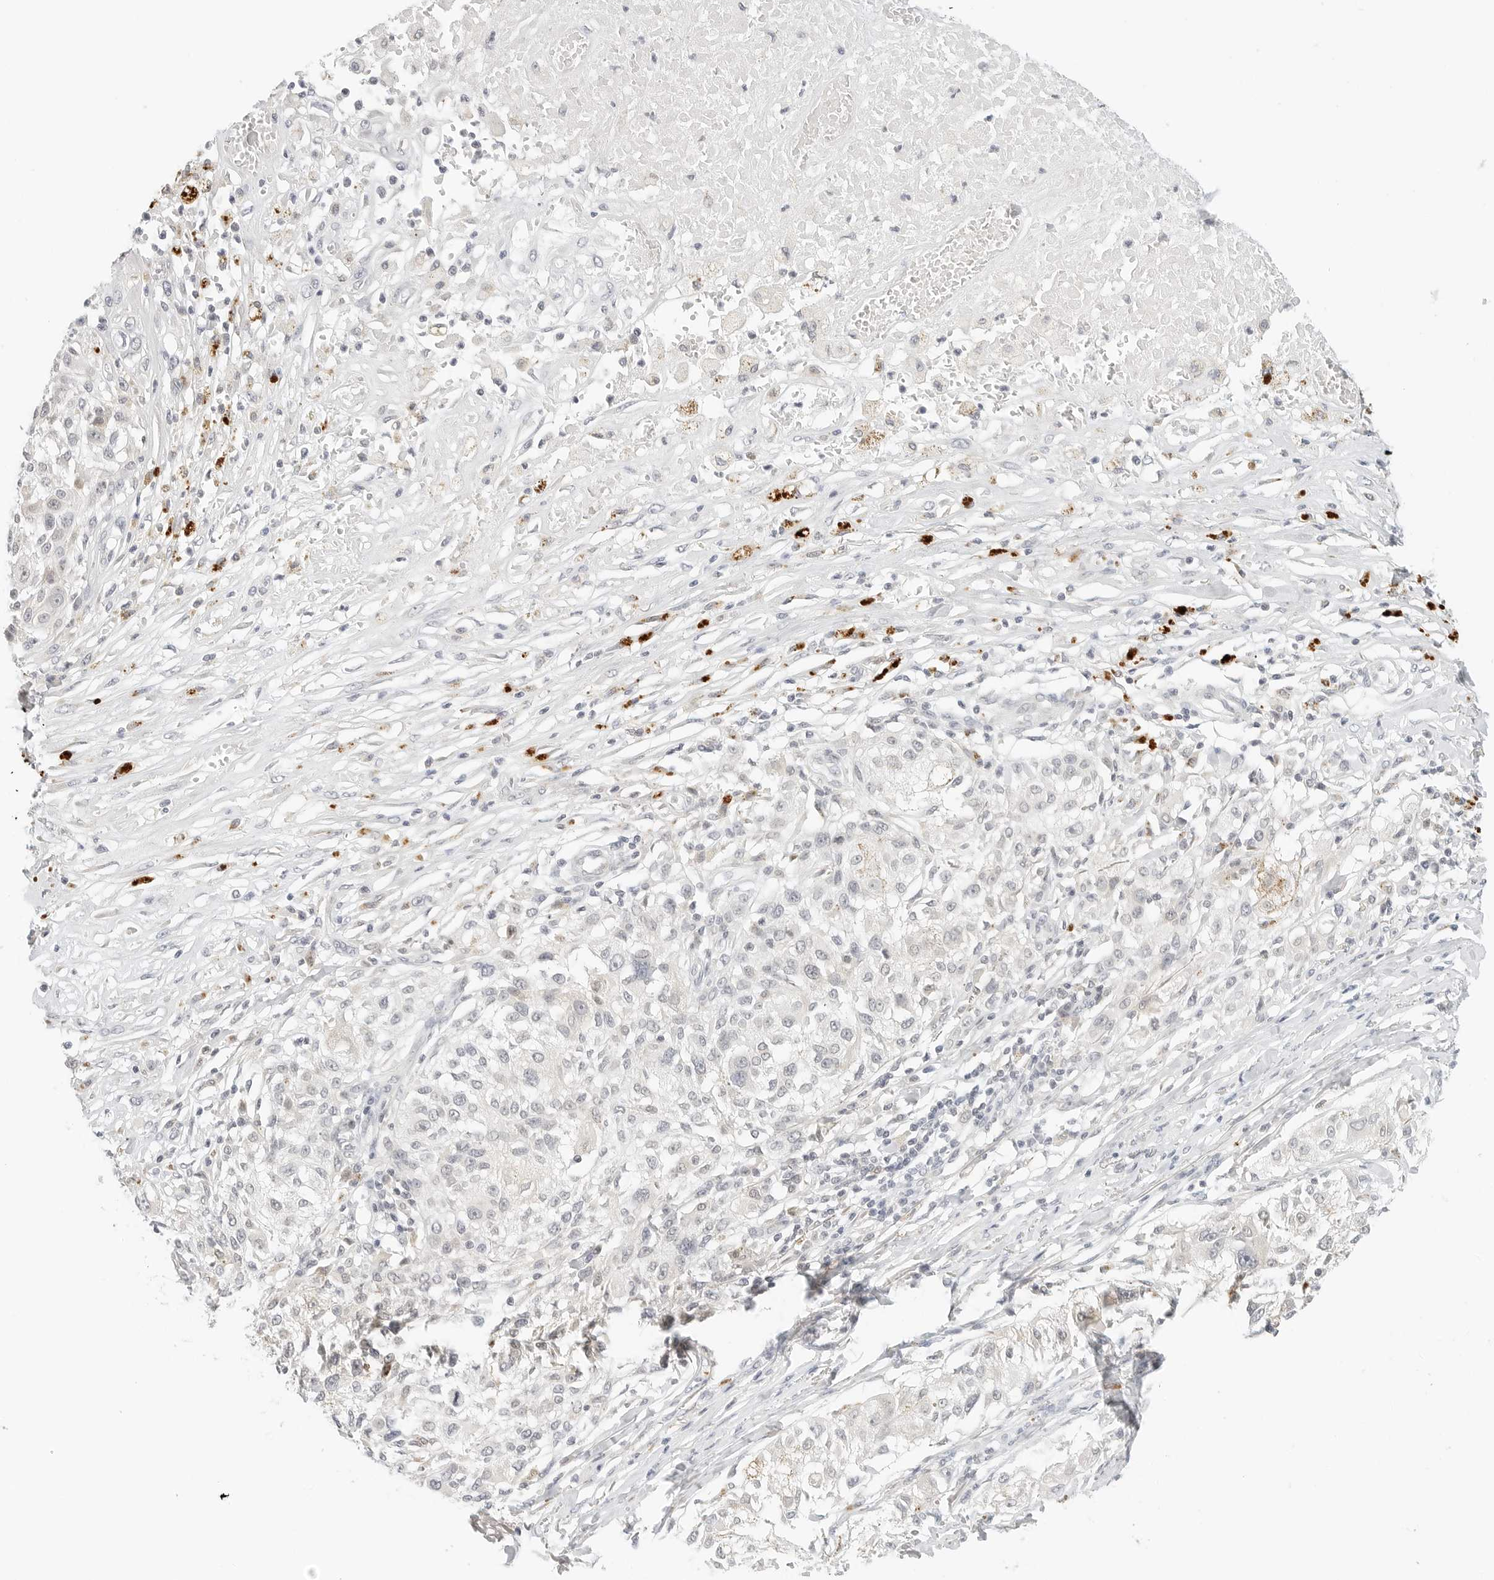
{"staining": {"intensity": "negative", "quantity": "none", "location": "none"}, "tissue": "melanoma", "cell_type": "Tumor cells", "image_type": "cancer", "snomed": [{"axis": "morphology", "description": "Necrosis, NOS"}, {"axis": "morphology", "description": "Malignant melanoma, NOS"}, {"axis": "topography", "description": "Skin"}], "caption": "Tumor cells are negative for brown protein staining in malignant melanoma. (DAB IHC with hematoxylin counter stain).", "gene": "NEO1", "patient": {"sex": "female", "age": 87}}